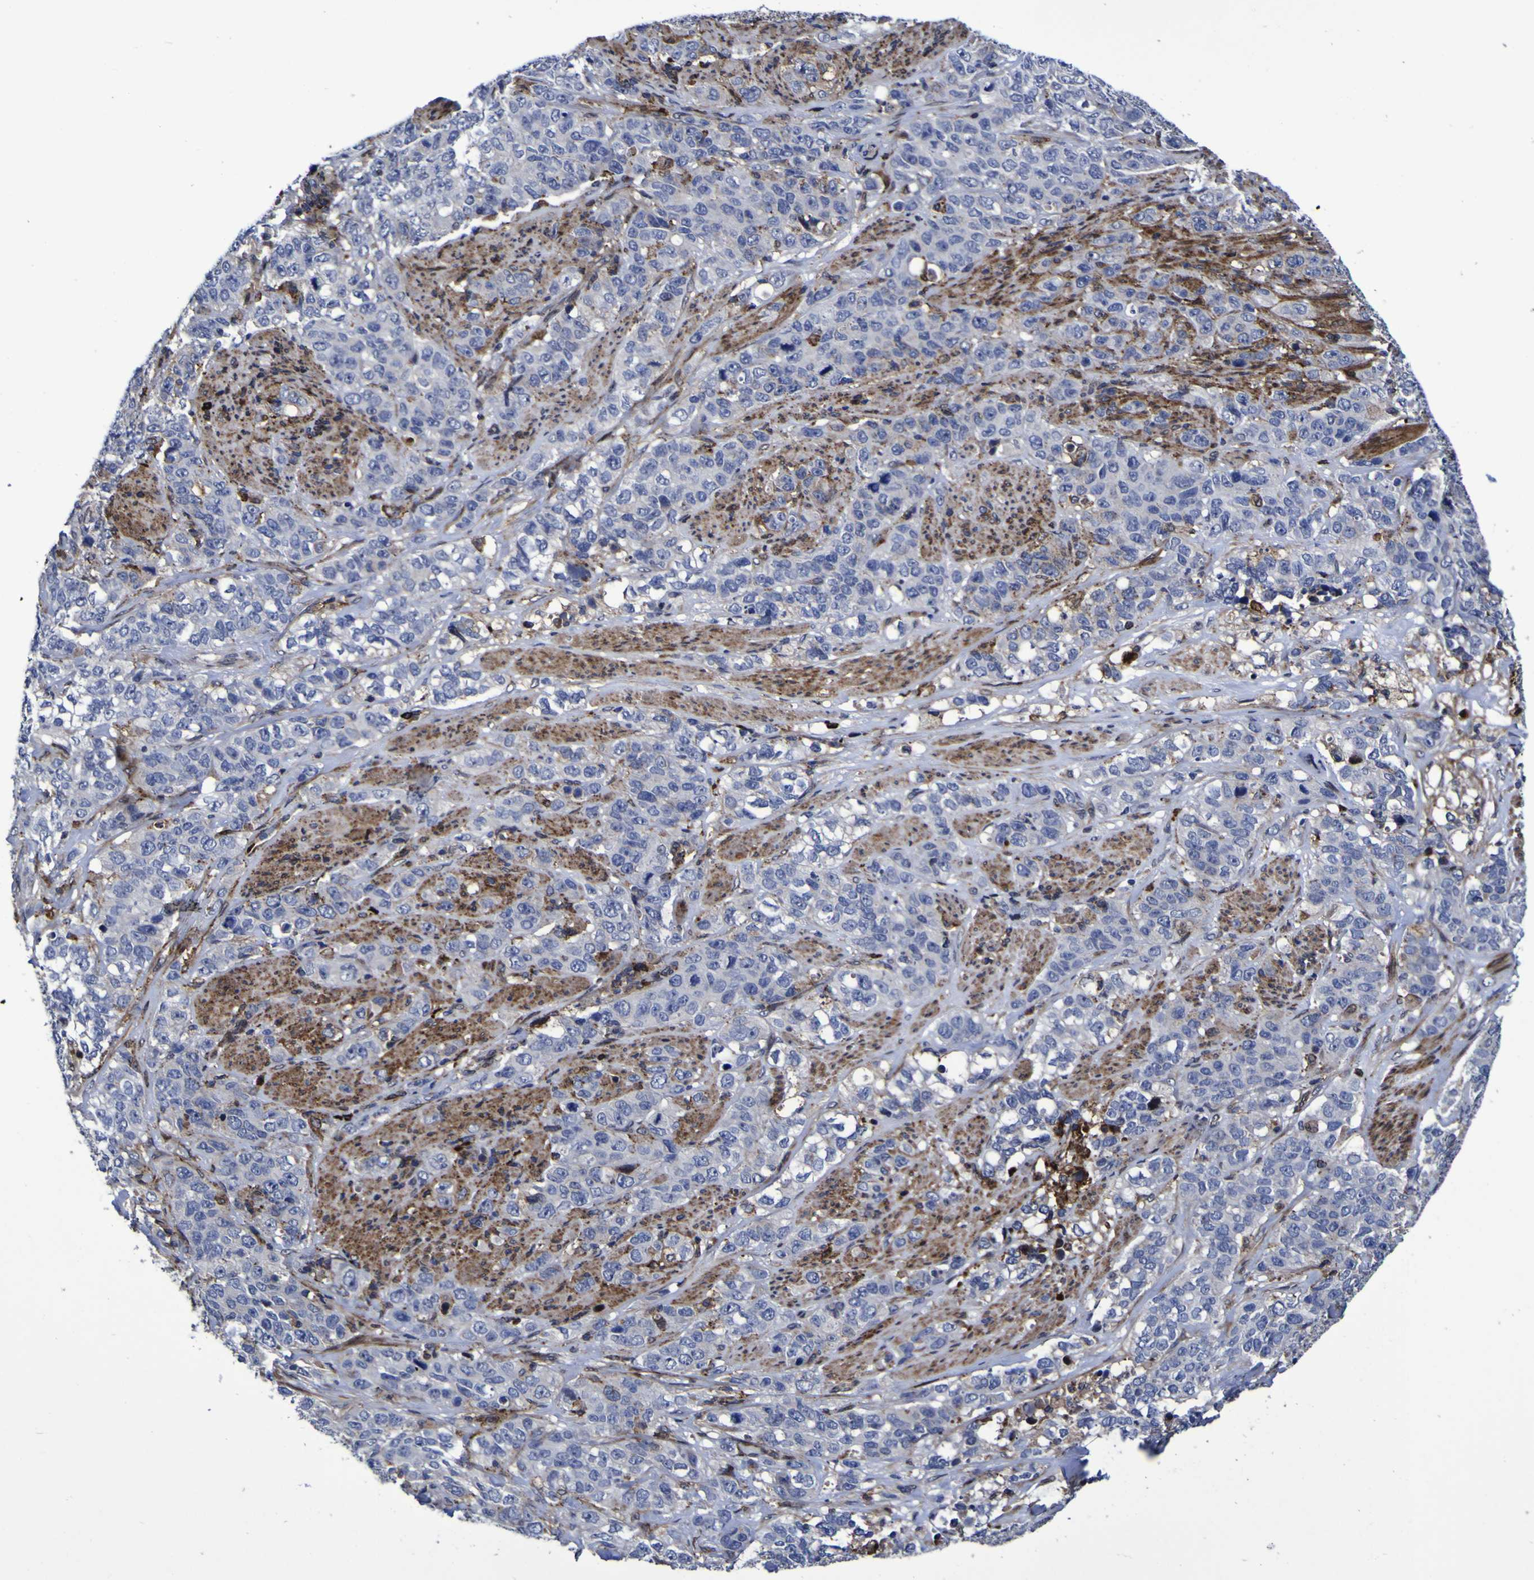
{"staining": {"intensity": "negative", "quantity": "none", "location": "none"}, "tissue": "stomach cancer", "cell_type": "Tumor cells", "image_type": "cancer", "snomed": [{"axis": "morphology", "description": "Adenocarcinoma, NOS"}, {"axis": "topography", "description": "Stomach"}], "caption": "A micrograph of stomach cancer (adenocarcinoma) stained for a protein displays no brown staining in tumor cells.", "gene": "MGLL", "patient": {"sex": "male", "age": 48}}